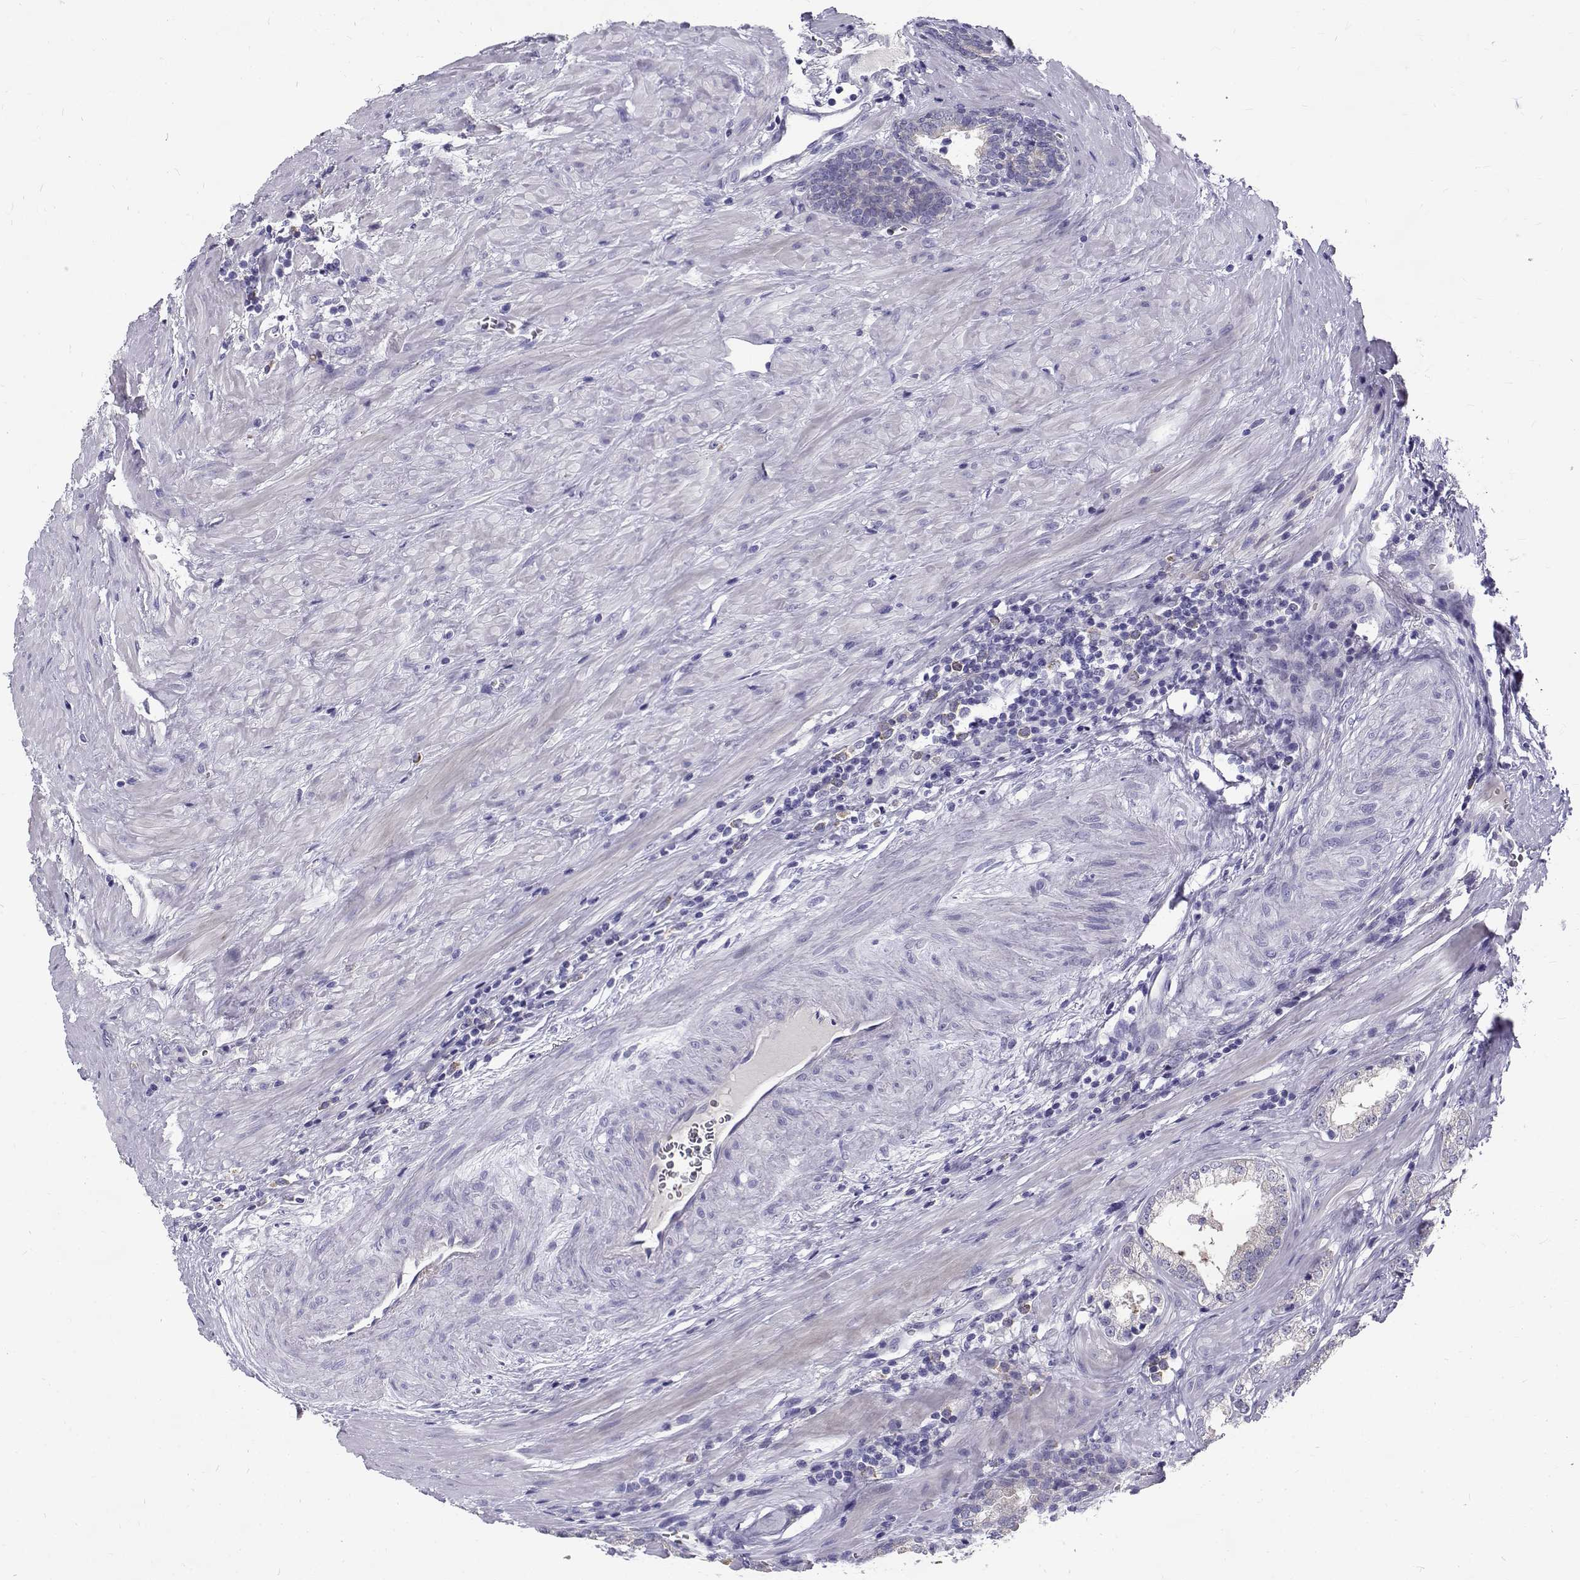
{"staining": {"intensity": "negative", "quantity": "none", "location": "none"}, "tissue": "prostate cancer", "cell_type": "Tumor cells", "image_type": "cancer", "snomed": [{"axis": "morphology", "description": "Adenocarcinoma, NOS"}, {"axis": "topography", "description": "Prostate and seminal vesicle, NOS"}], "caption": "Immunohistochemistry of prostate cancer (adenocarcinoma) exhibits no expression in tumor cells.", "gene": "IGSF1", "patient": {"sex": "male", "age": 63}}